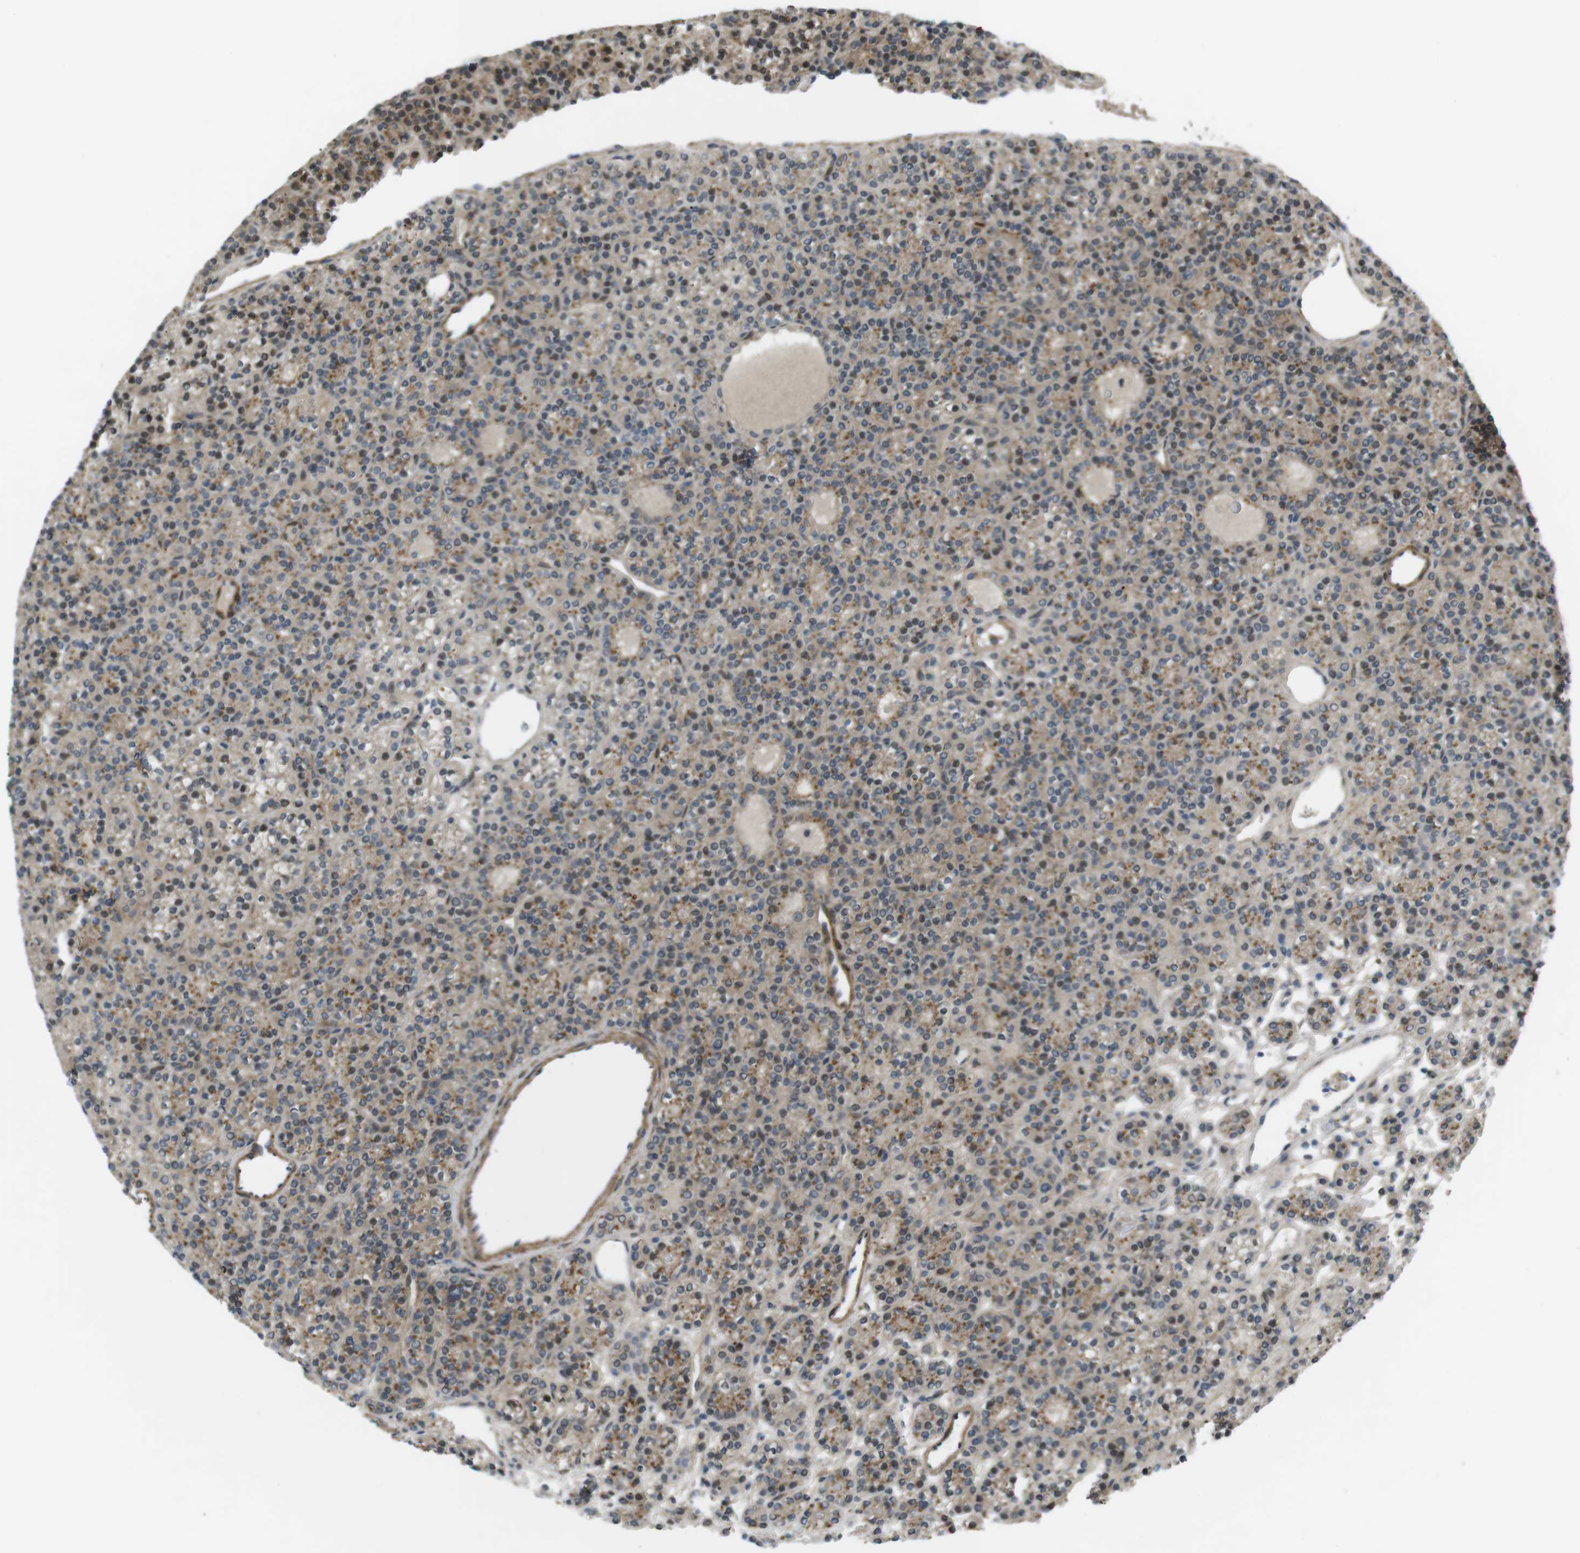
{"staining": {"intensity": "moderate", "quantity": ">75%", "location": "cytoplasmic/membranous"}, "tissue": "parathyroid gland", "cell_type": "Glandular cells", "image_type": "normal", "snomed": [{"axis": "morphology", "description": "Normal tissue, NOS"}, {"axis": "morphology", "description": "Adenoma, NOS"}, {"axis": "topography", "description": "Parathyroid gland"}], "caption": "Brown immunohistochemical staining in benign human parathyroid gland displays moderate cytoplasmic/membranous positivity in about >75% of glandular cells. Nuclei are stained in blue.", "gene": "KANK2", "patient": {"sex": "female", "age": 64}}